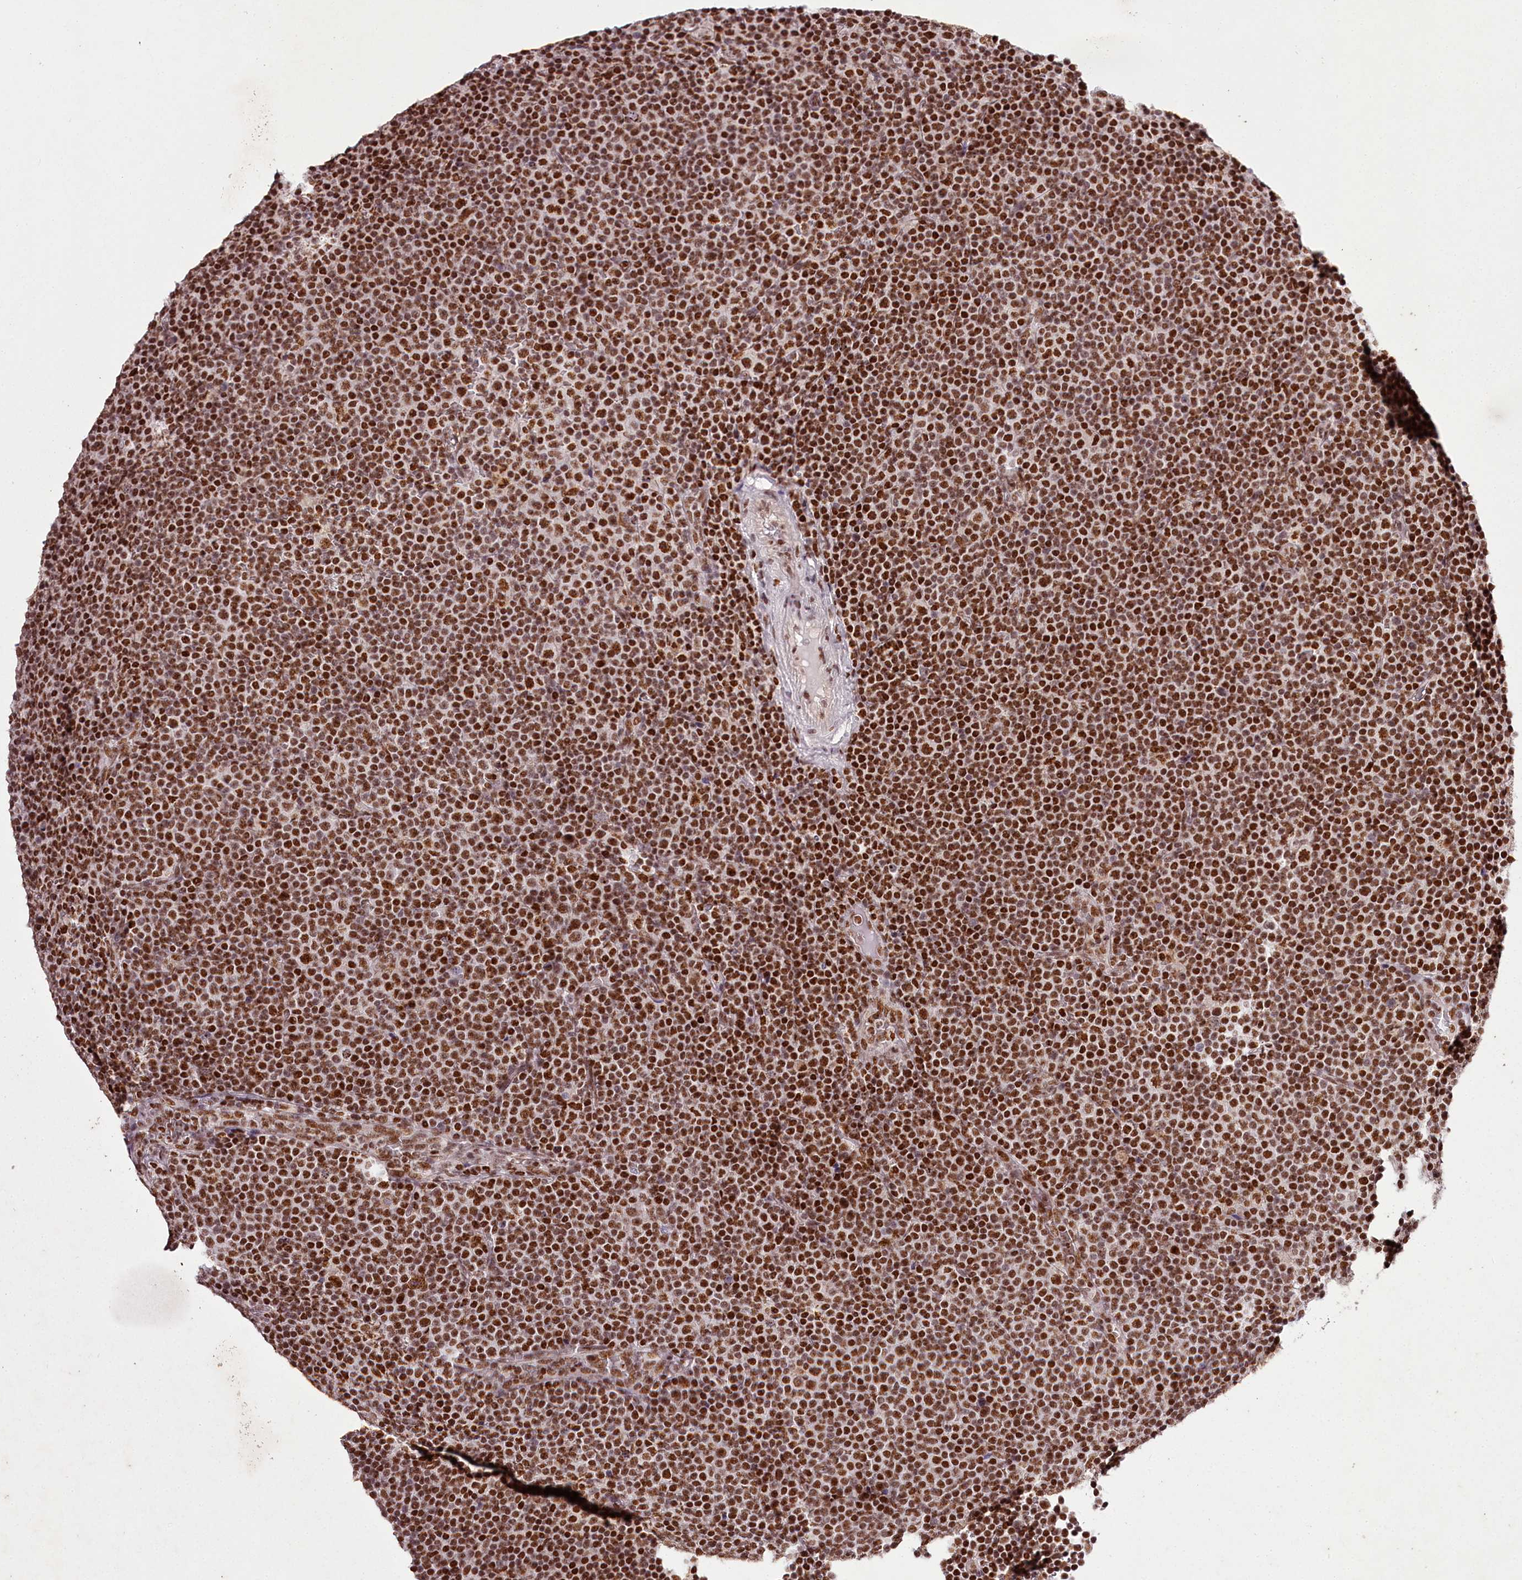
{"staining": {"intensity": "strong", "quantity": ">75%", "location": "nuclear"}, "tissue": "lymphoma", "cell_type": "Tumor cells", "image_type": "cancer", "snomed": [{"axis": "morphology", "description": "Malignant lymphoma, non-Hodgkin's type, Low grade"}, {"axis": "topography", "description": "Lymph node"}], "caption": "A brown stain highlights strong nuclear positivity of a protein in malignant lymphoma, non-Hodgkin's type (low-grade) tumor cells.", "gene": "PSPC1", "patient": {"sex": "female", "age": 67}}